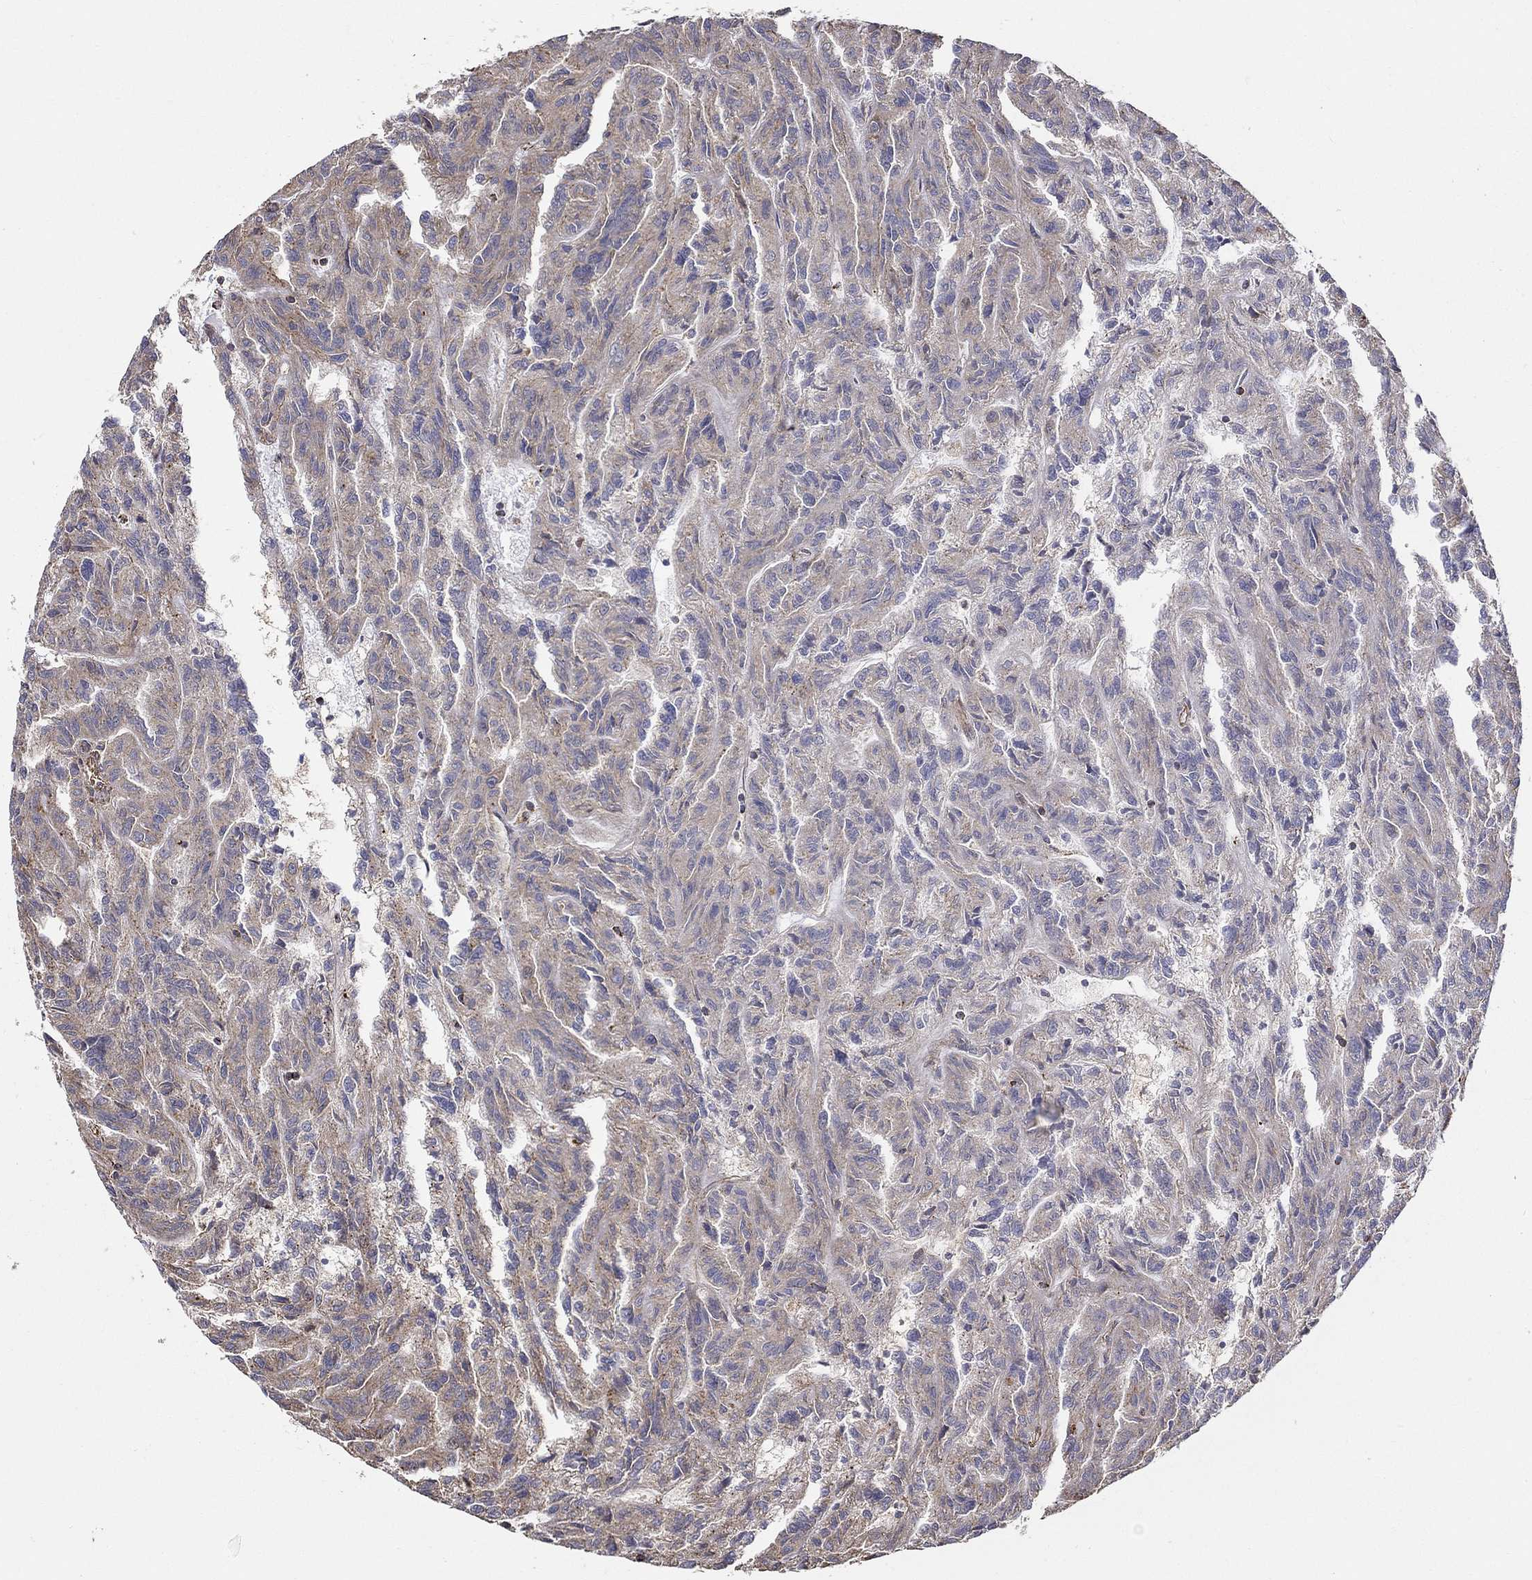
{"staining": {"intensity": "weak", "quantity": "<25%", "location": "cytoplasmic/membranous"}, "tissue": "renal cancer", "cell_type": "Tumor cells", "image_type": "cancer", "snomed": [{"axis": "morphology", "description": "Adenocarcinoma, NOS"}, {"axis": "topography", "description": "Kidney"}], "caption": "High power microscopy micrograph of an immunohistochemistry (IHC) image of renal adenocarcinoma, revealing no significant expression in tumor cells.", "gene": "NPHP1", "patient": {"sex": "male", "age": 79}}